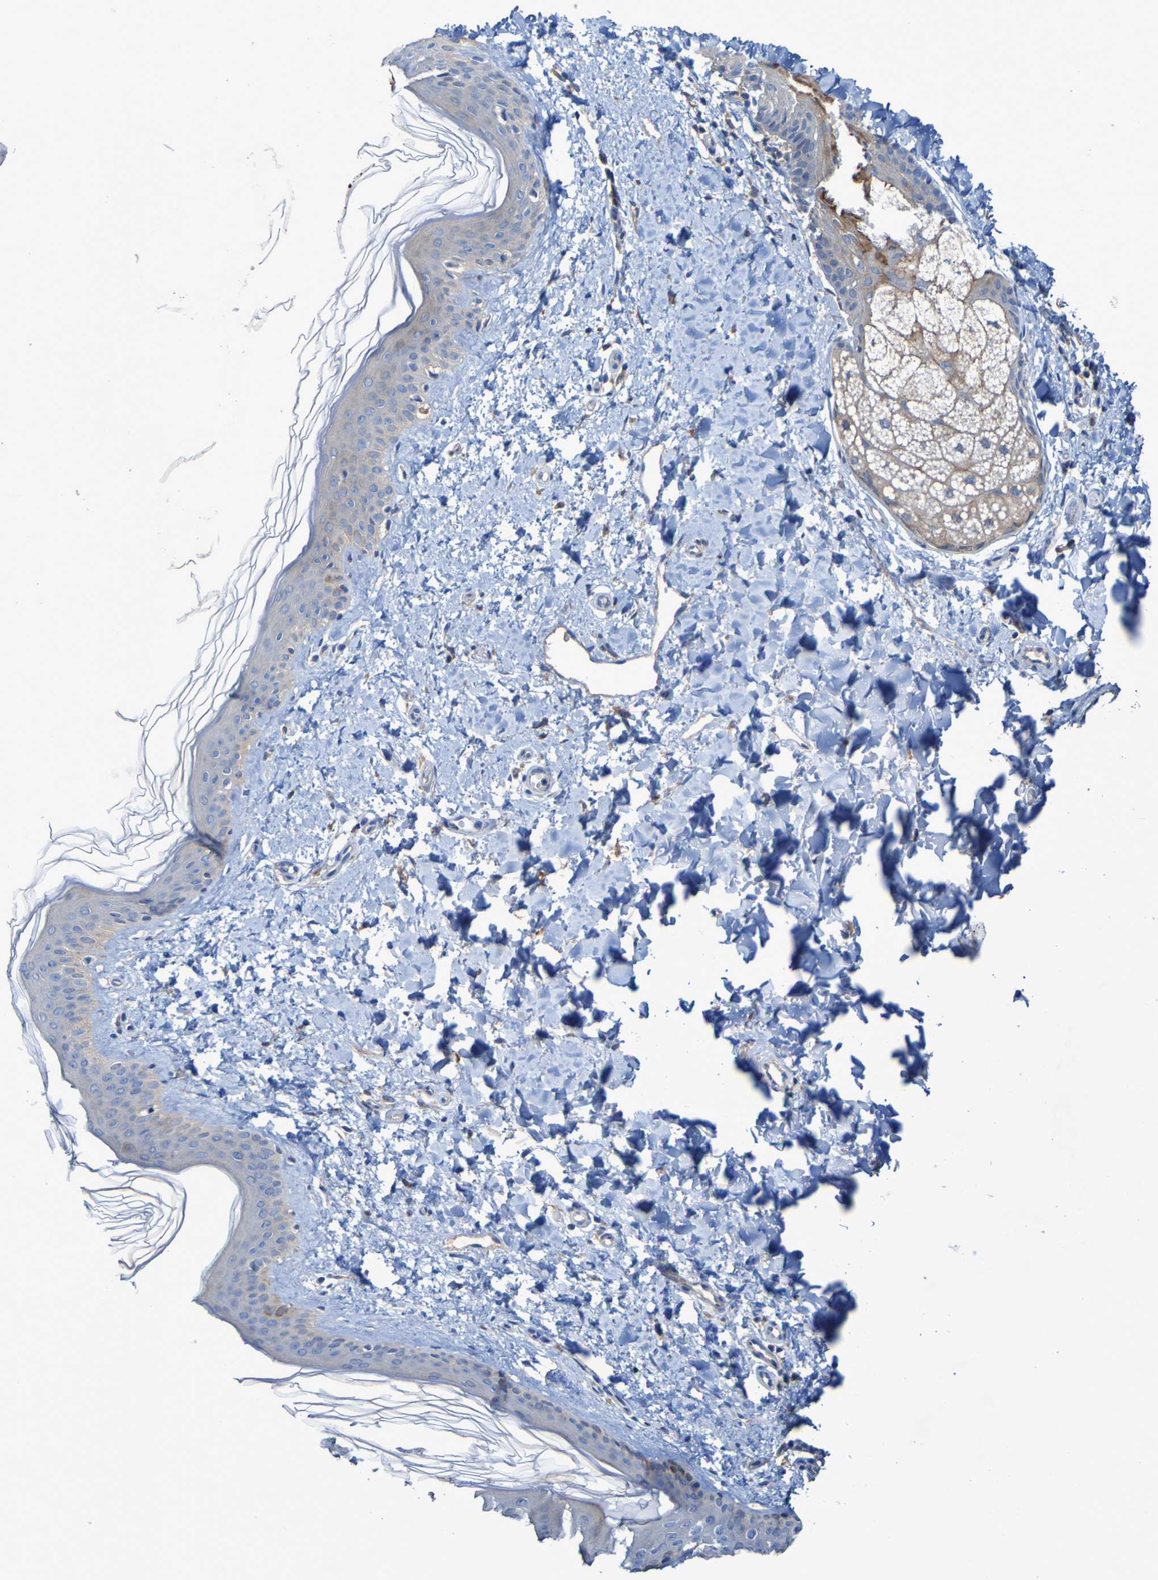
{"staining": {"intensity": "weak", "quantity": ">75%", "location": "cytoplasmic/membranous"}, "tissue": "skin", "cell_type": "Fibroblasts", "image_type": "normal", "snomed": [{"axis": "morphology", "description": "Normal tissue, NOS"}, {"axis": "topography", "description": "Skin"}], "caption": "Protein analysis of unremarkable skin exhibits weak cytoplasmic/membranous staining in about >75% of fibroblasts.", "gene": "ARHGEF16", "patient": {"sex": "female", "age": 41}}